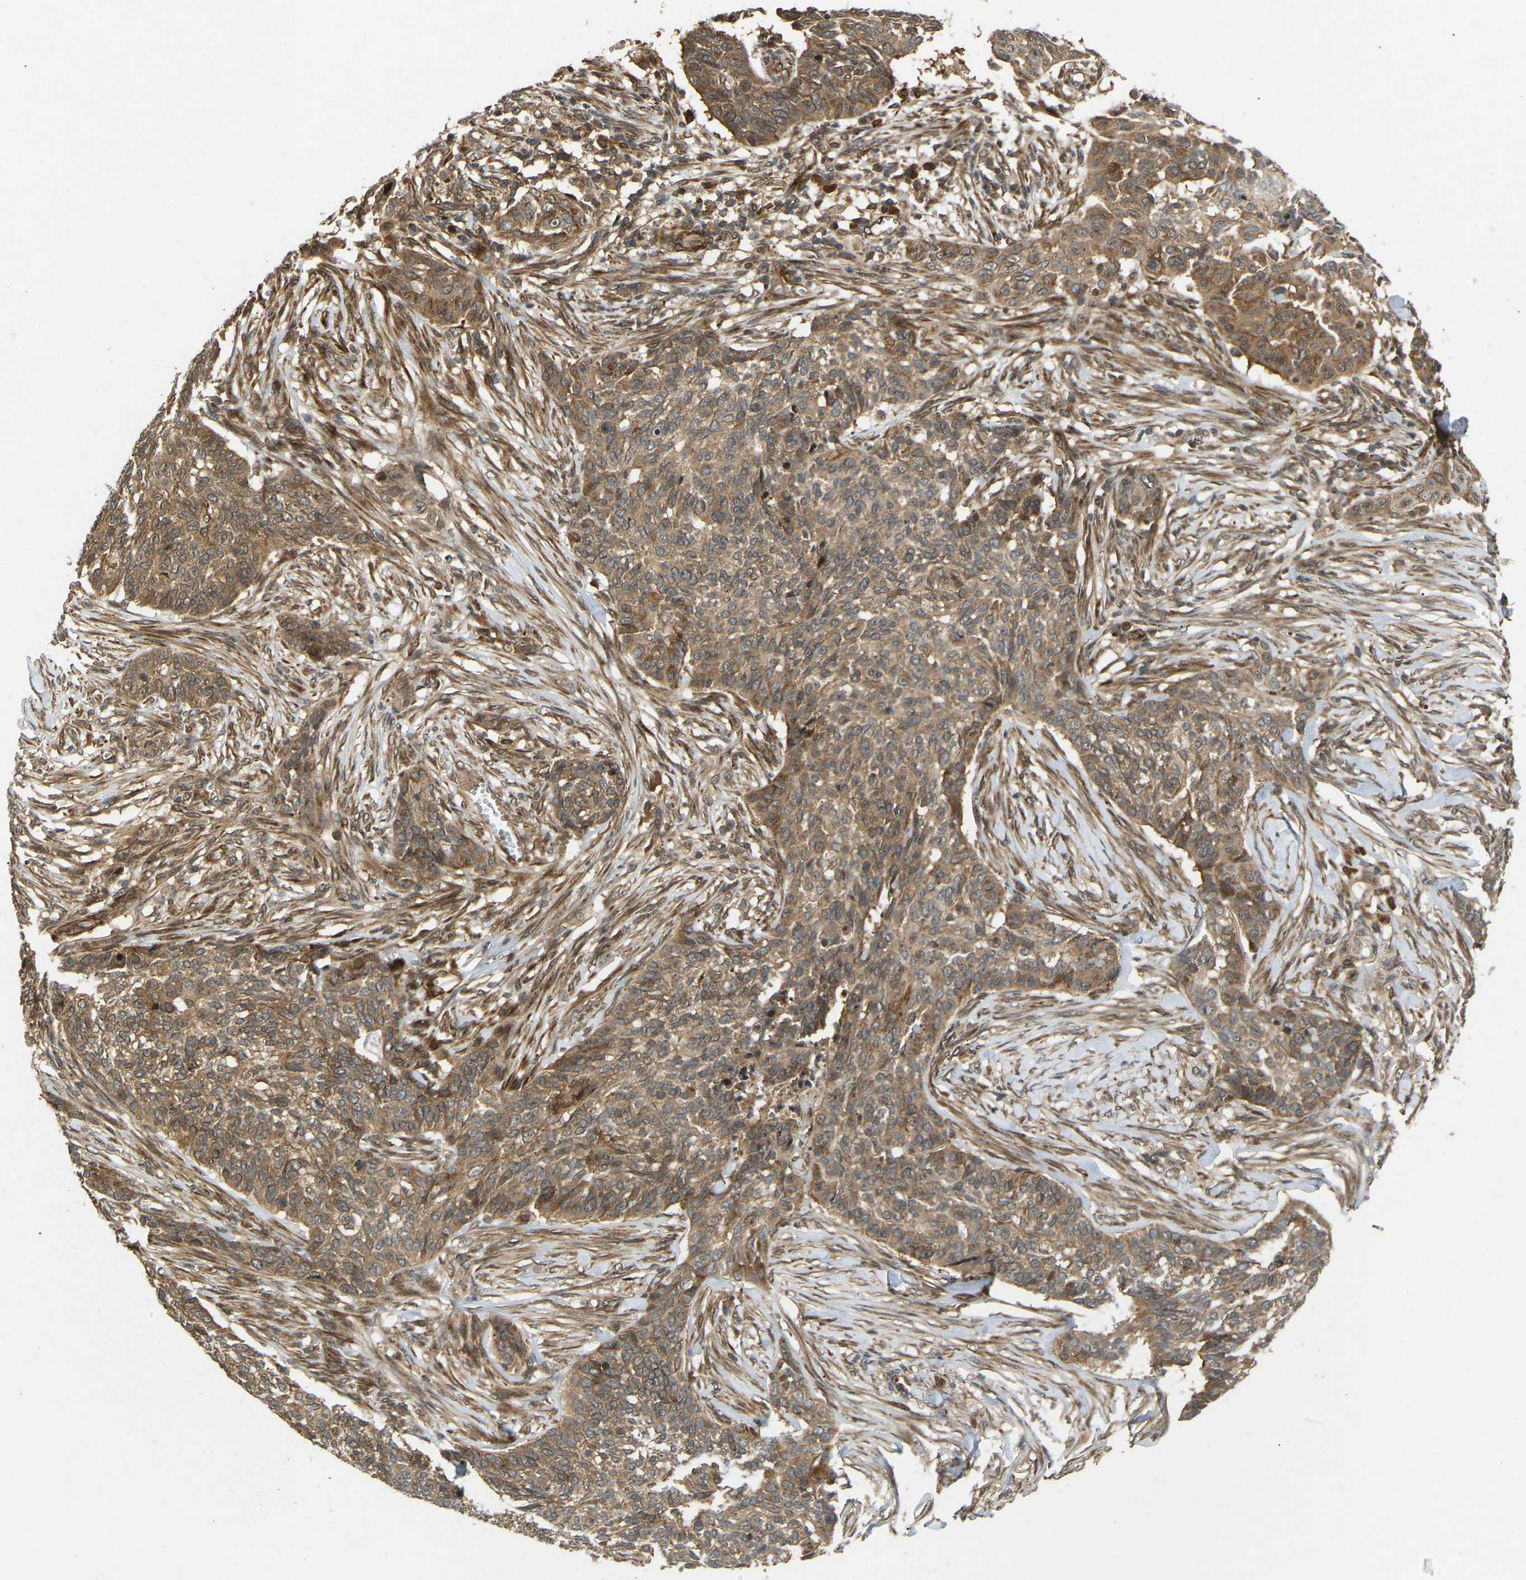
{"staining": {"intensity": "moderate", "quantity": ">75%", "location": "cytoplasmic/membranous,nuclear"}, "tissue": "skin cancer", "cell_type": "Tumor cells", "image_type": "cancer", "snomed": [{"axis": "morphology", "description": "Basal cell carcinoma"}, {"axis": "topography", "description": "Skin"}], "caption": "Immunohistochemical staining of human skin cancer reveals medium levels of moderate cytoplasmic/membranous and nuclear expression in approximately >75% of tumor cells.", "gene": "KIAA1549", "patient": {"sex": "male", "age": 85}}